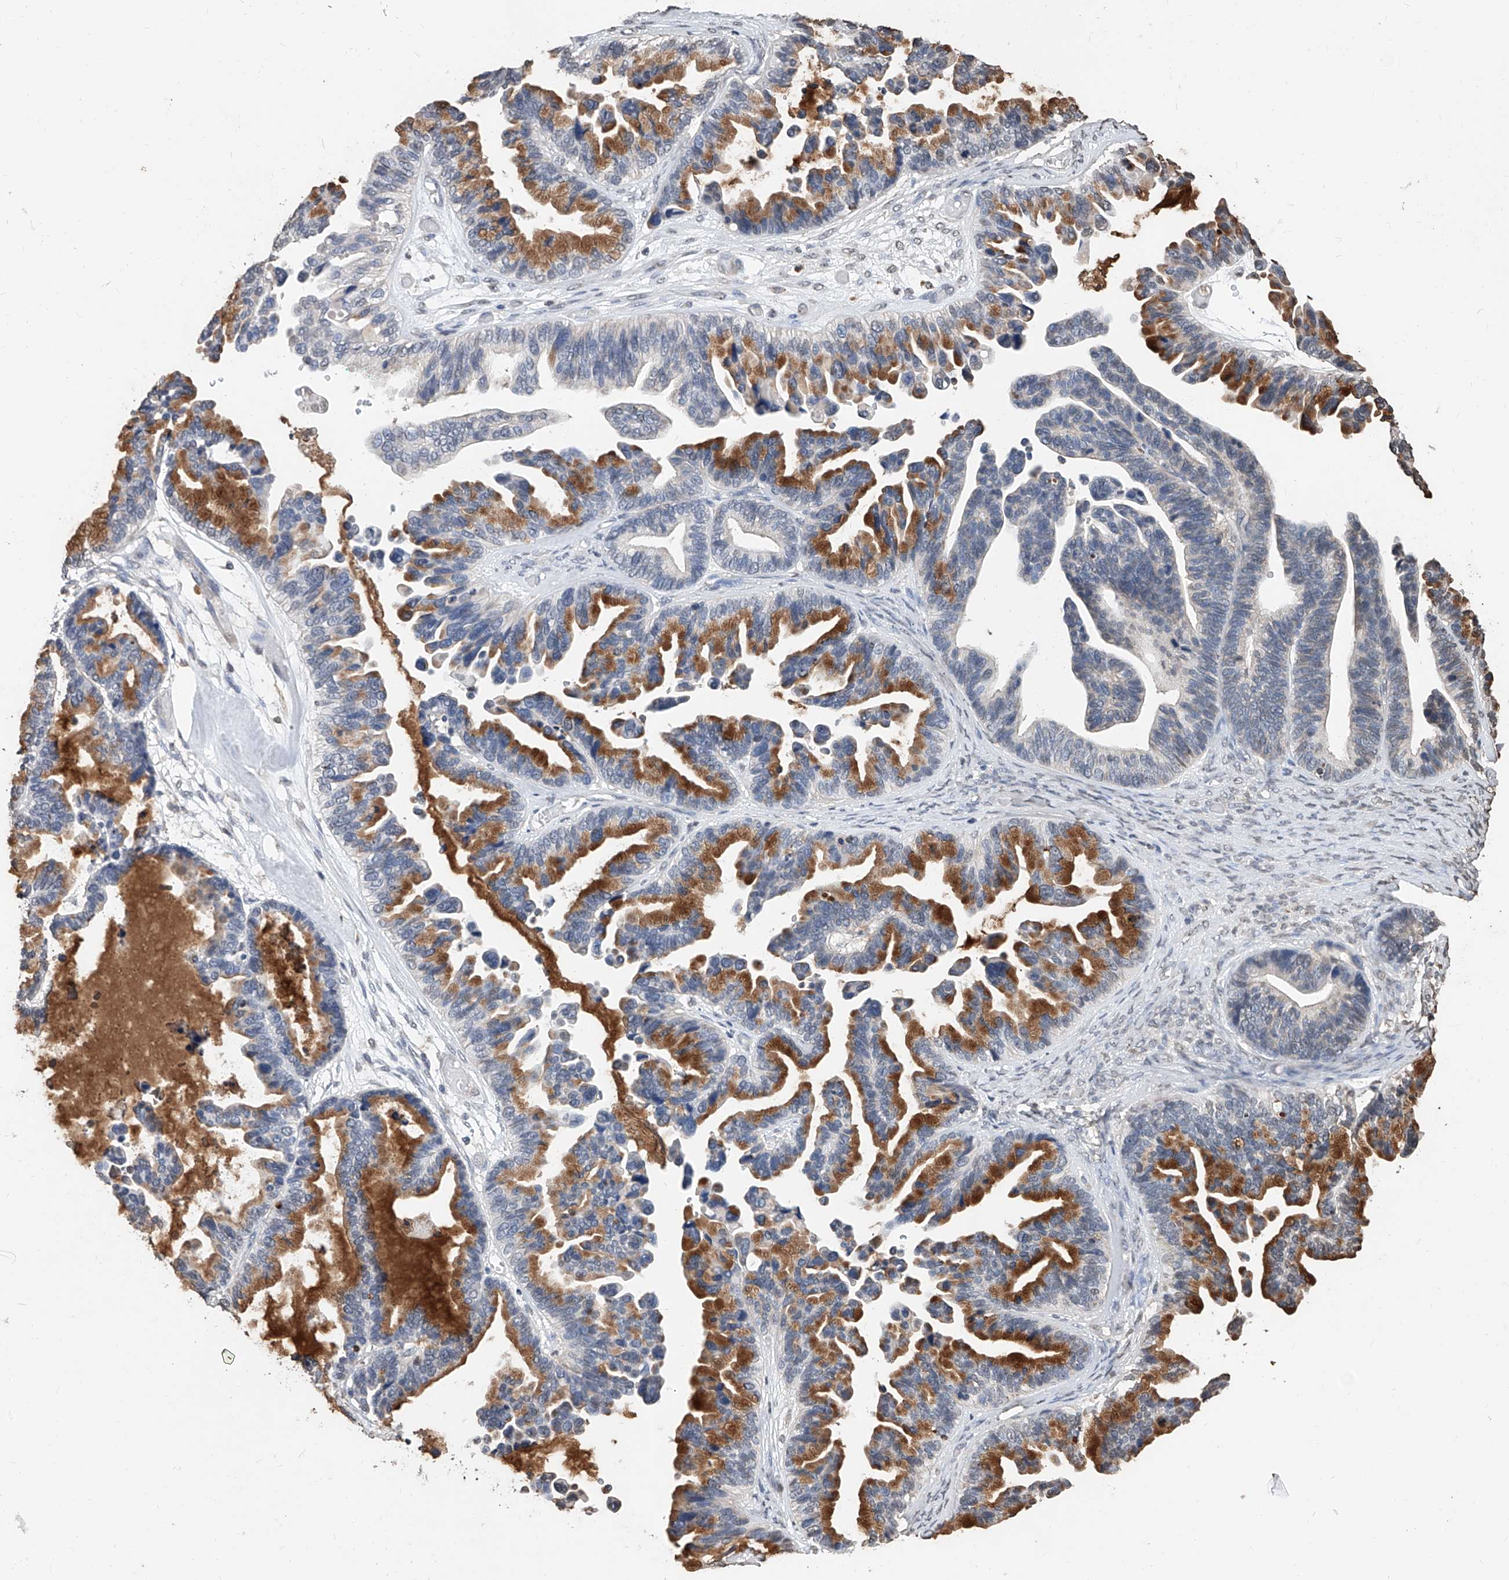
{"staining": {"intensity": "moderate", "quantity": "25%-75%", "location": "cytoplasmic/membranous"}, "tissue": "ovarian cancer", "cell_type": "Tumor cells", "image_type": "cancer", "snomed": [{"axis": "morphology", "description": "Cystadenocarcinoma, serous, NOS"}, {"axis": "topography", "description": "Ovary"}], "caption": "Ovarian serous cystadenocarcinoma stained for a protein demonstrates moderate cytoplasmic/membranous positivity in tumor cells.", "gene": "RP9", "patient": {"sex": "female", "age": 56}}